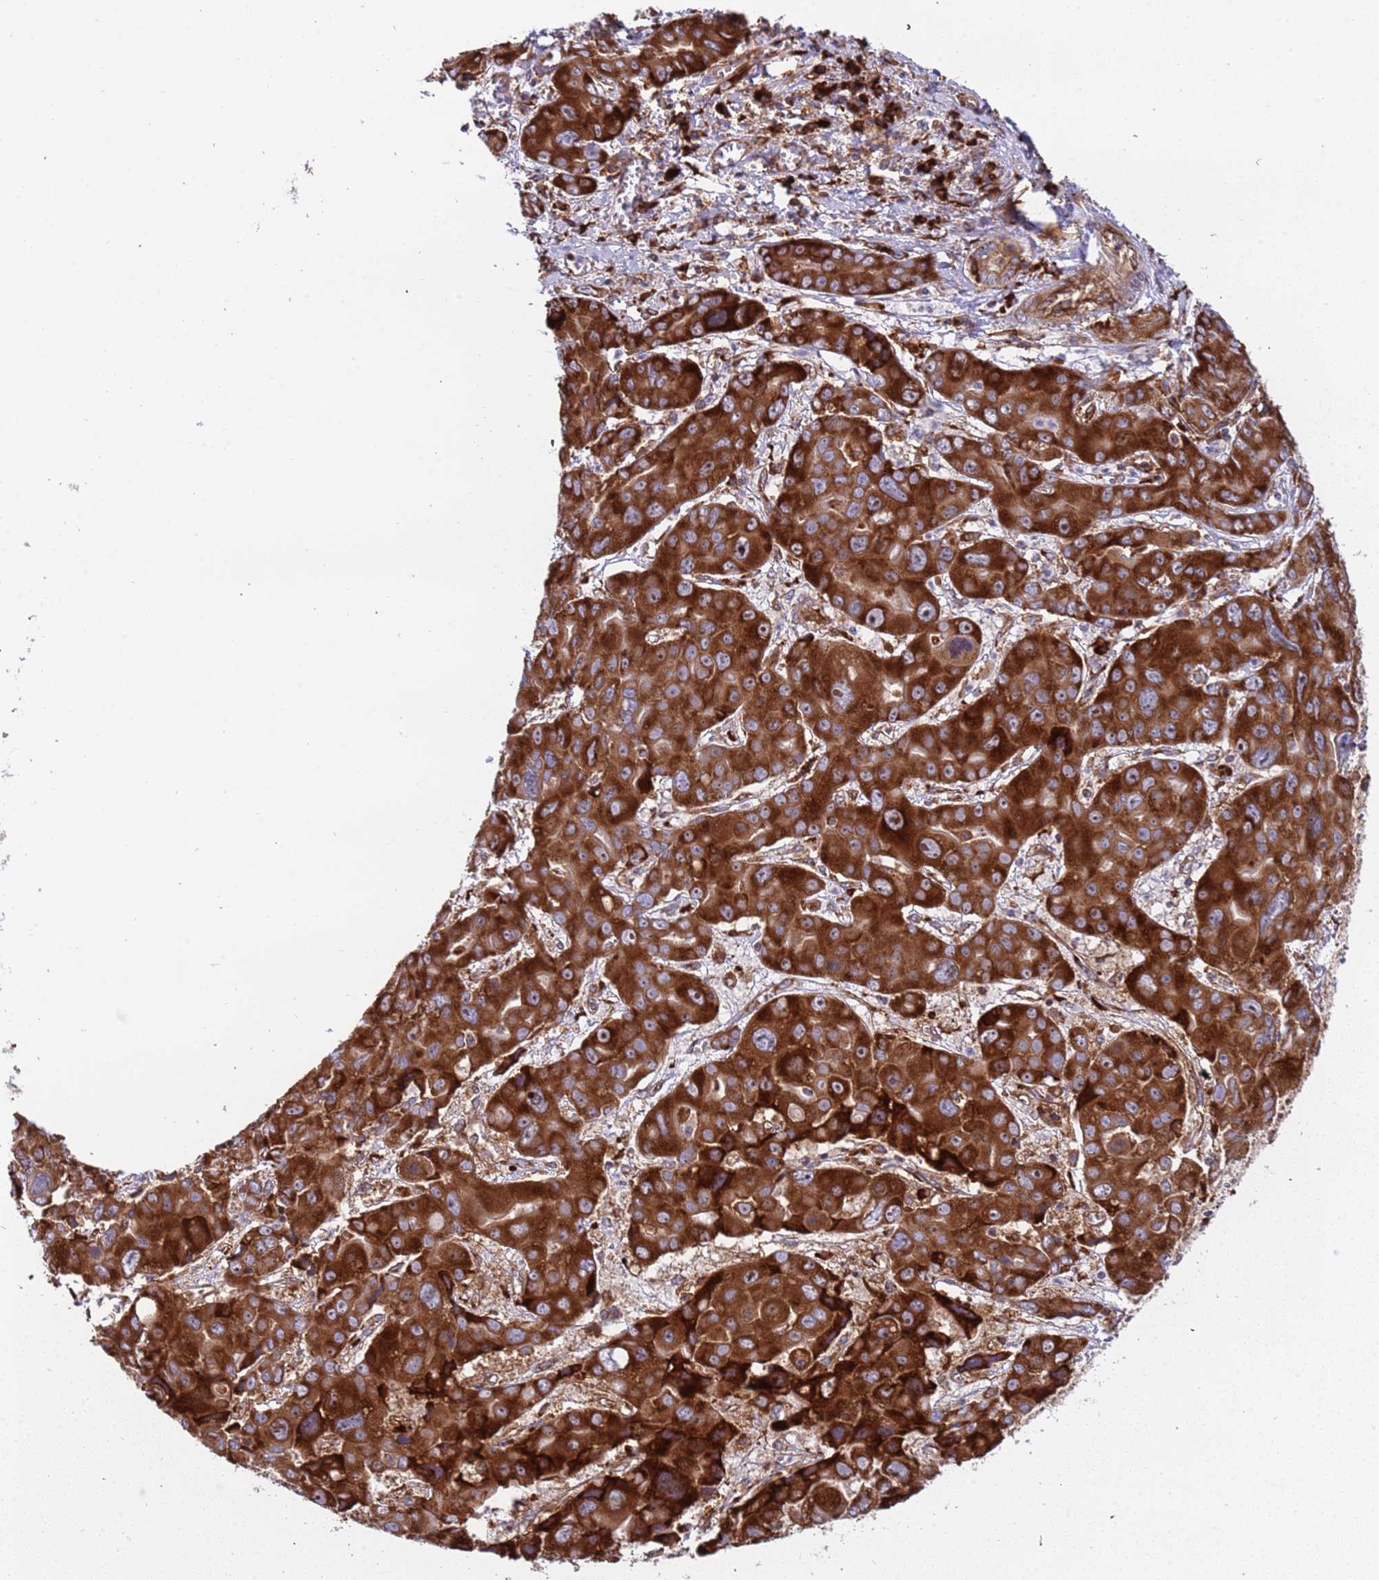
{"staining": {"intensity": "strong", "quantity": ">75%", "location": "cytoplasmic/membranous"}, "tissue": "liver cancer", "cell_type": "Tumor cells", "image_type": "cancer", "snomed": [{"axis": "morphology", "description": "Cholangiocarcinoma"}, {"axis": "topography", "description": "Liver"}], "caption": "Brown immunohistochemical staining in liver cancer demonstrates strong cytoplasmic/membranous expression in approximately >75% of tumor cells. (DAB (3,3'-diaminobenzidine) = brown stain, brightfield microscopy at high magnification).", "gene": "RPL36", "patient": {"sex": "male", "age": 67}}